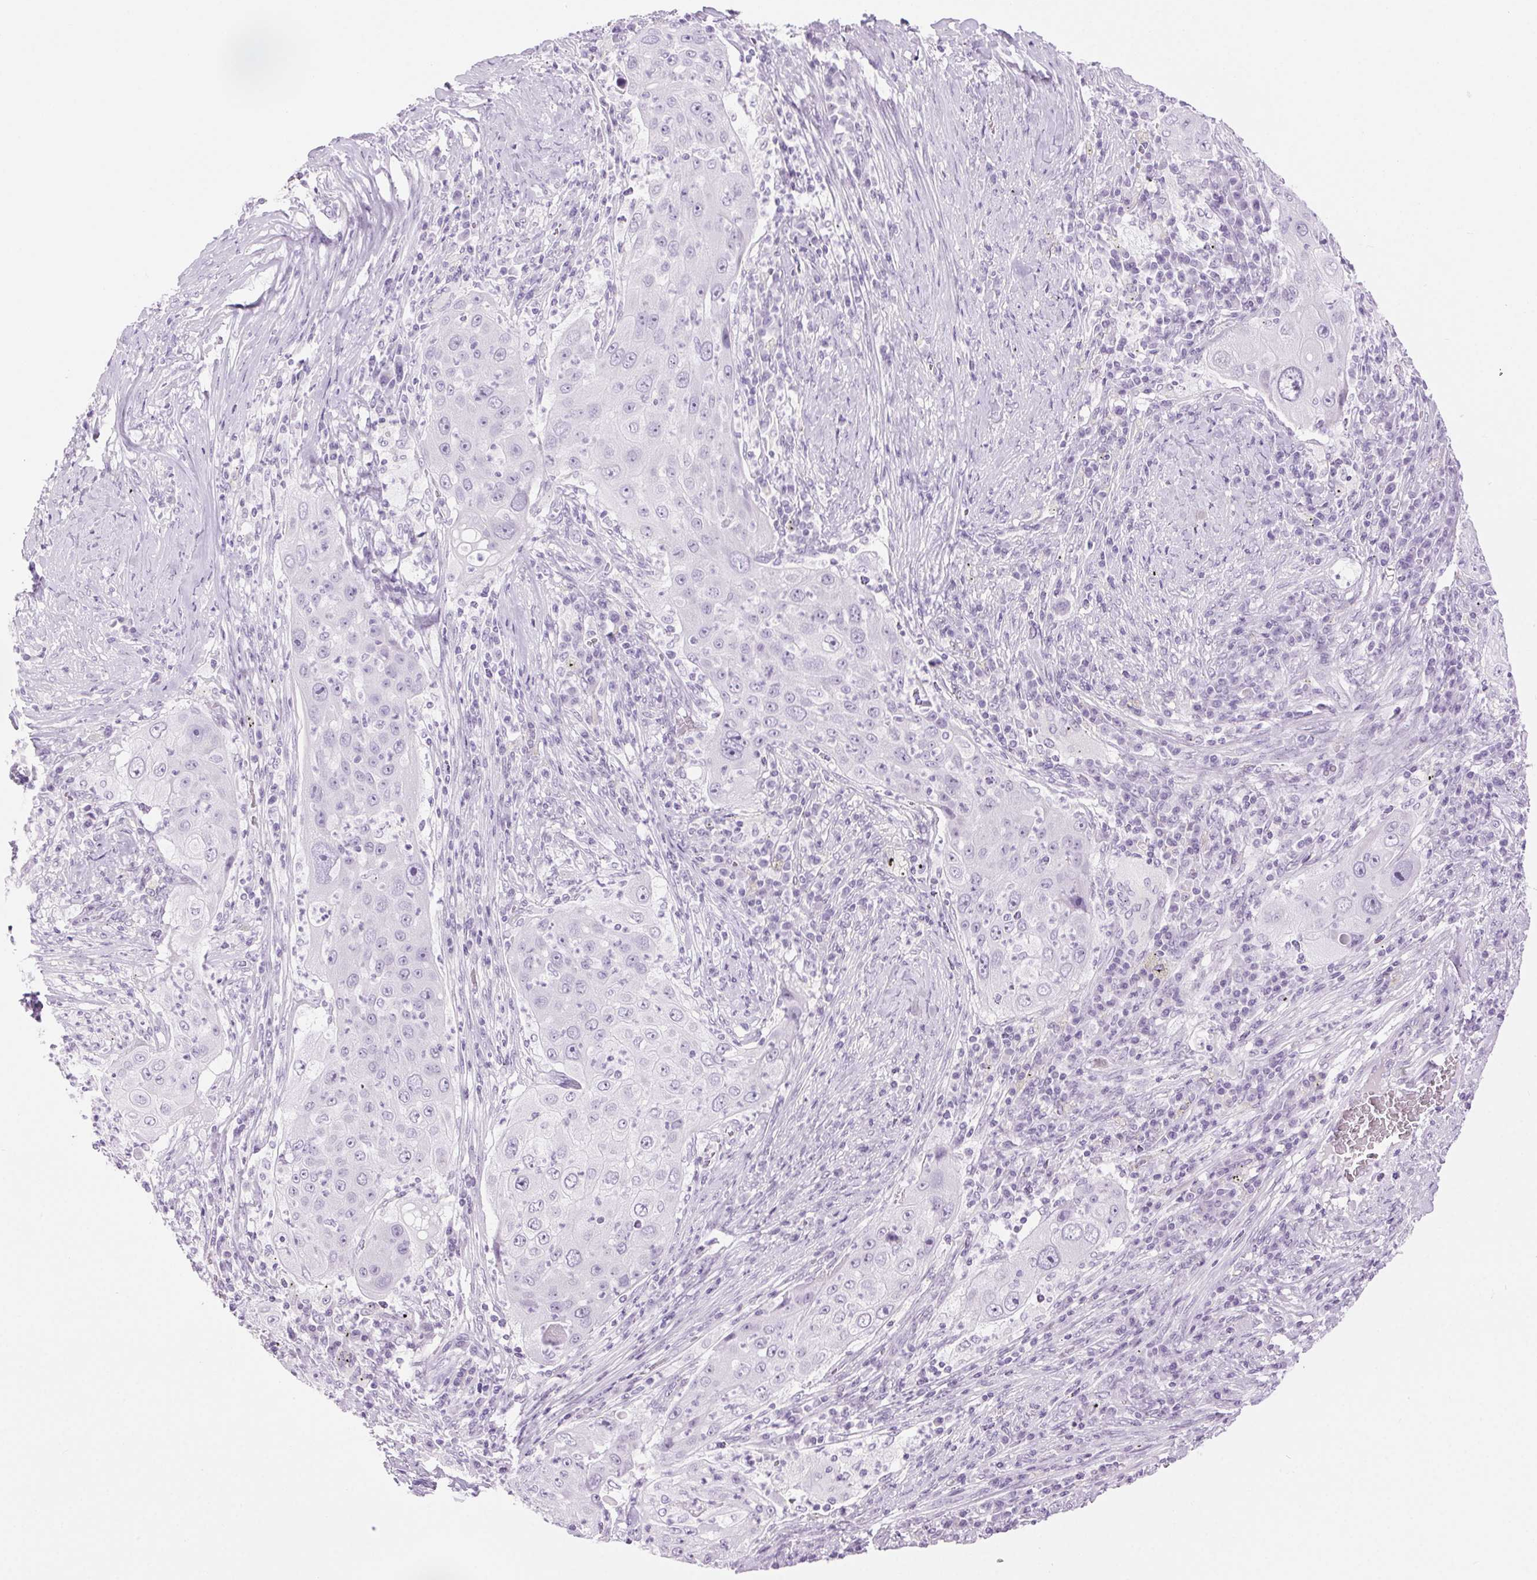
{"staining": {"intensity": "negative", "quantity": "none", "location": "none"}, "tissue": "lung cancer", "cell_type": "Tumor cells", "image_type": "cancer", "snomed": [{"axis": "morphology", "description": "Squamous cell carcinoma, NOS"}, {"axis": "topography", "description": "Lung"}], "caption": "Protein analysis of lung squamous cell carcinoma exhibits no significant expression in tumor cells.", "gene": "BEND2", "patient": {"sex": "female", "age": 59}}